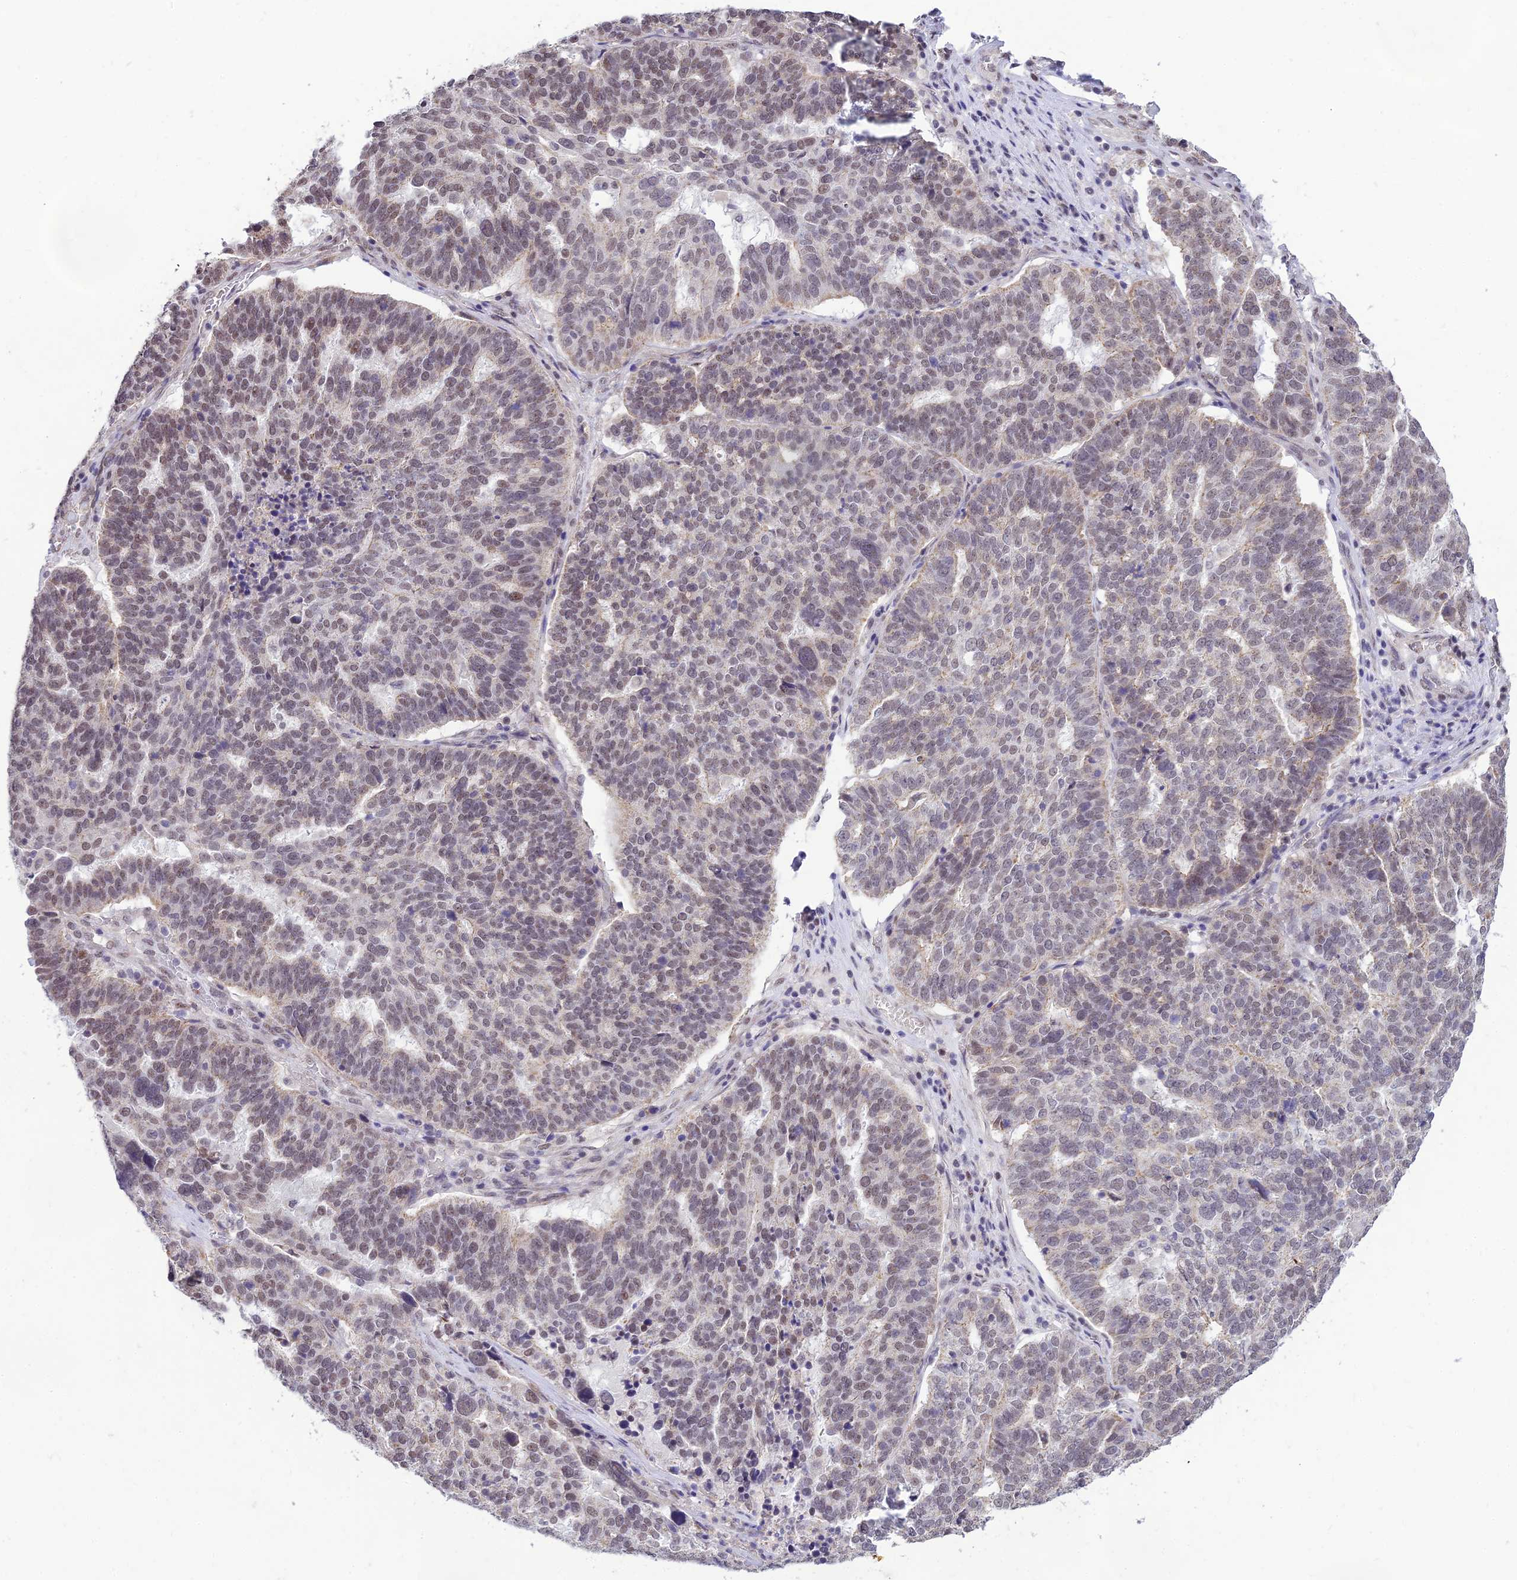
{"staining": {"intensity": "weak", "quantity": "25%-75%", "location": "nuclear"}, "tissue": "ovarian cancer", "cell_type": "Tumor cells", "image_type": "cancer", "snomed": [{"axis": "morphology", "description": "Cystadenocarcinoma, serous, NOS"}, {"axis": "topography", "description": "Ovary"}], "caption": "IHC (DAB (3,3'-diaminobenzidine)) staining of ovarian serous cystadenocarcinoma shows weak nuclear protein staining in approximately 25%-75% of tumor cells.", "gene": "MICOS13", "patient": {"sex": "female", "age": 59}}